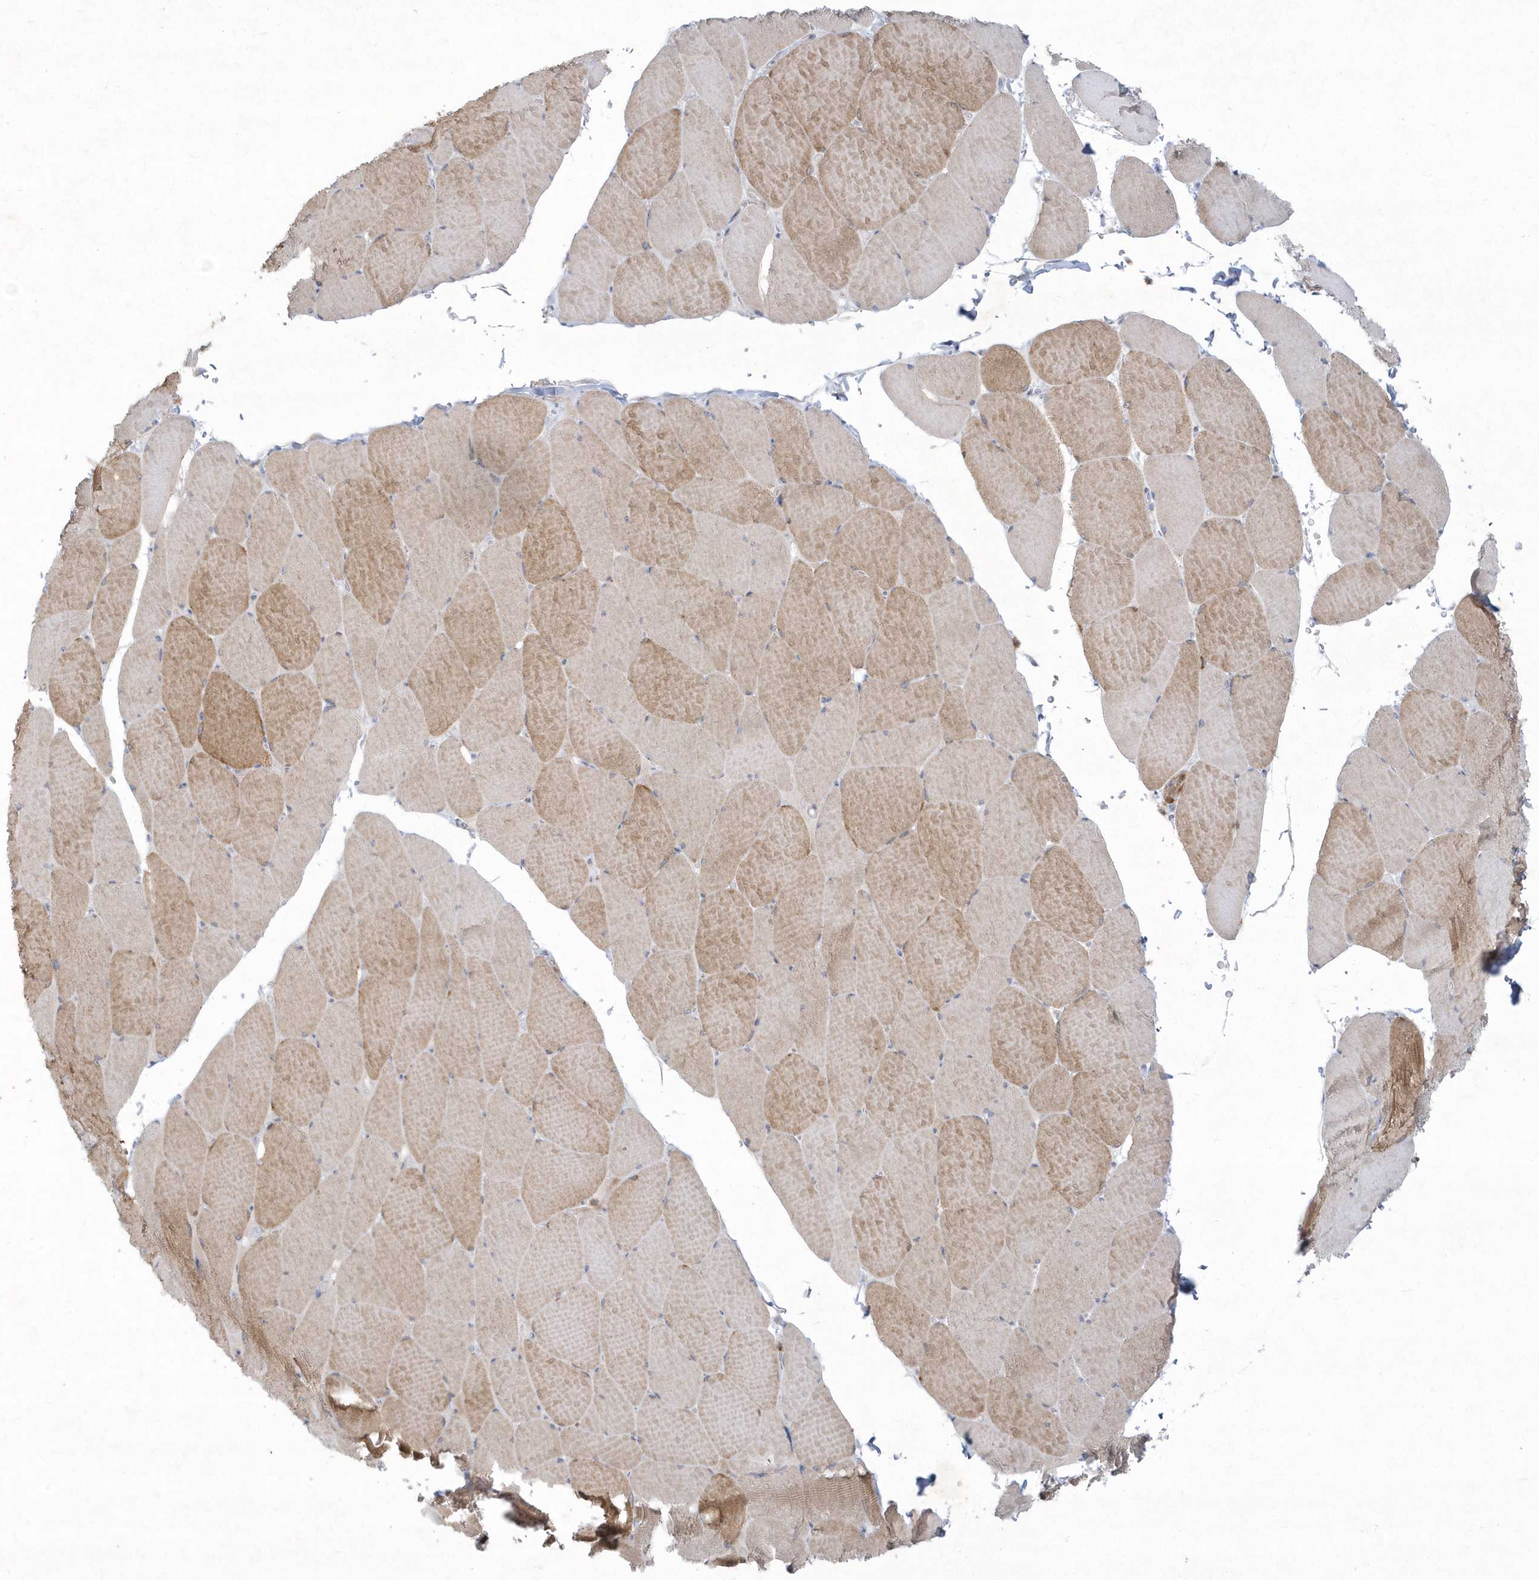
{"staining": {"intensity": "moderate", "quantity": ">75%", "location": "cytoplasmic/membranous"}, "tissue": "skeletal muscle", "cell_type": "Myocytes", "image_type": "normal", "snomed": [{"axis": "morphology", "description": "Normal tissue, NOS"}, {"axis": "topography", "description": "Skeletal muscle"}, {"axis": "topography", "description": "Head-Neck"}], "caption": "This micrograph demonstrates IHC staining of unremarkable human skeletal muscle, with medium moderate cytoplasmic/membranous expression in about >75% of myocytes.", "gene": "LARS1", "patient": {"sex": "male", "age": 66}}